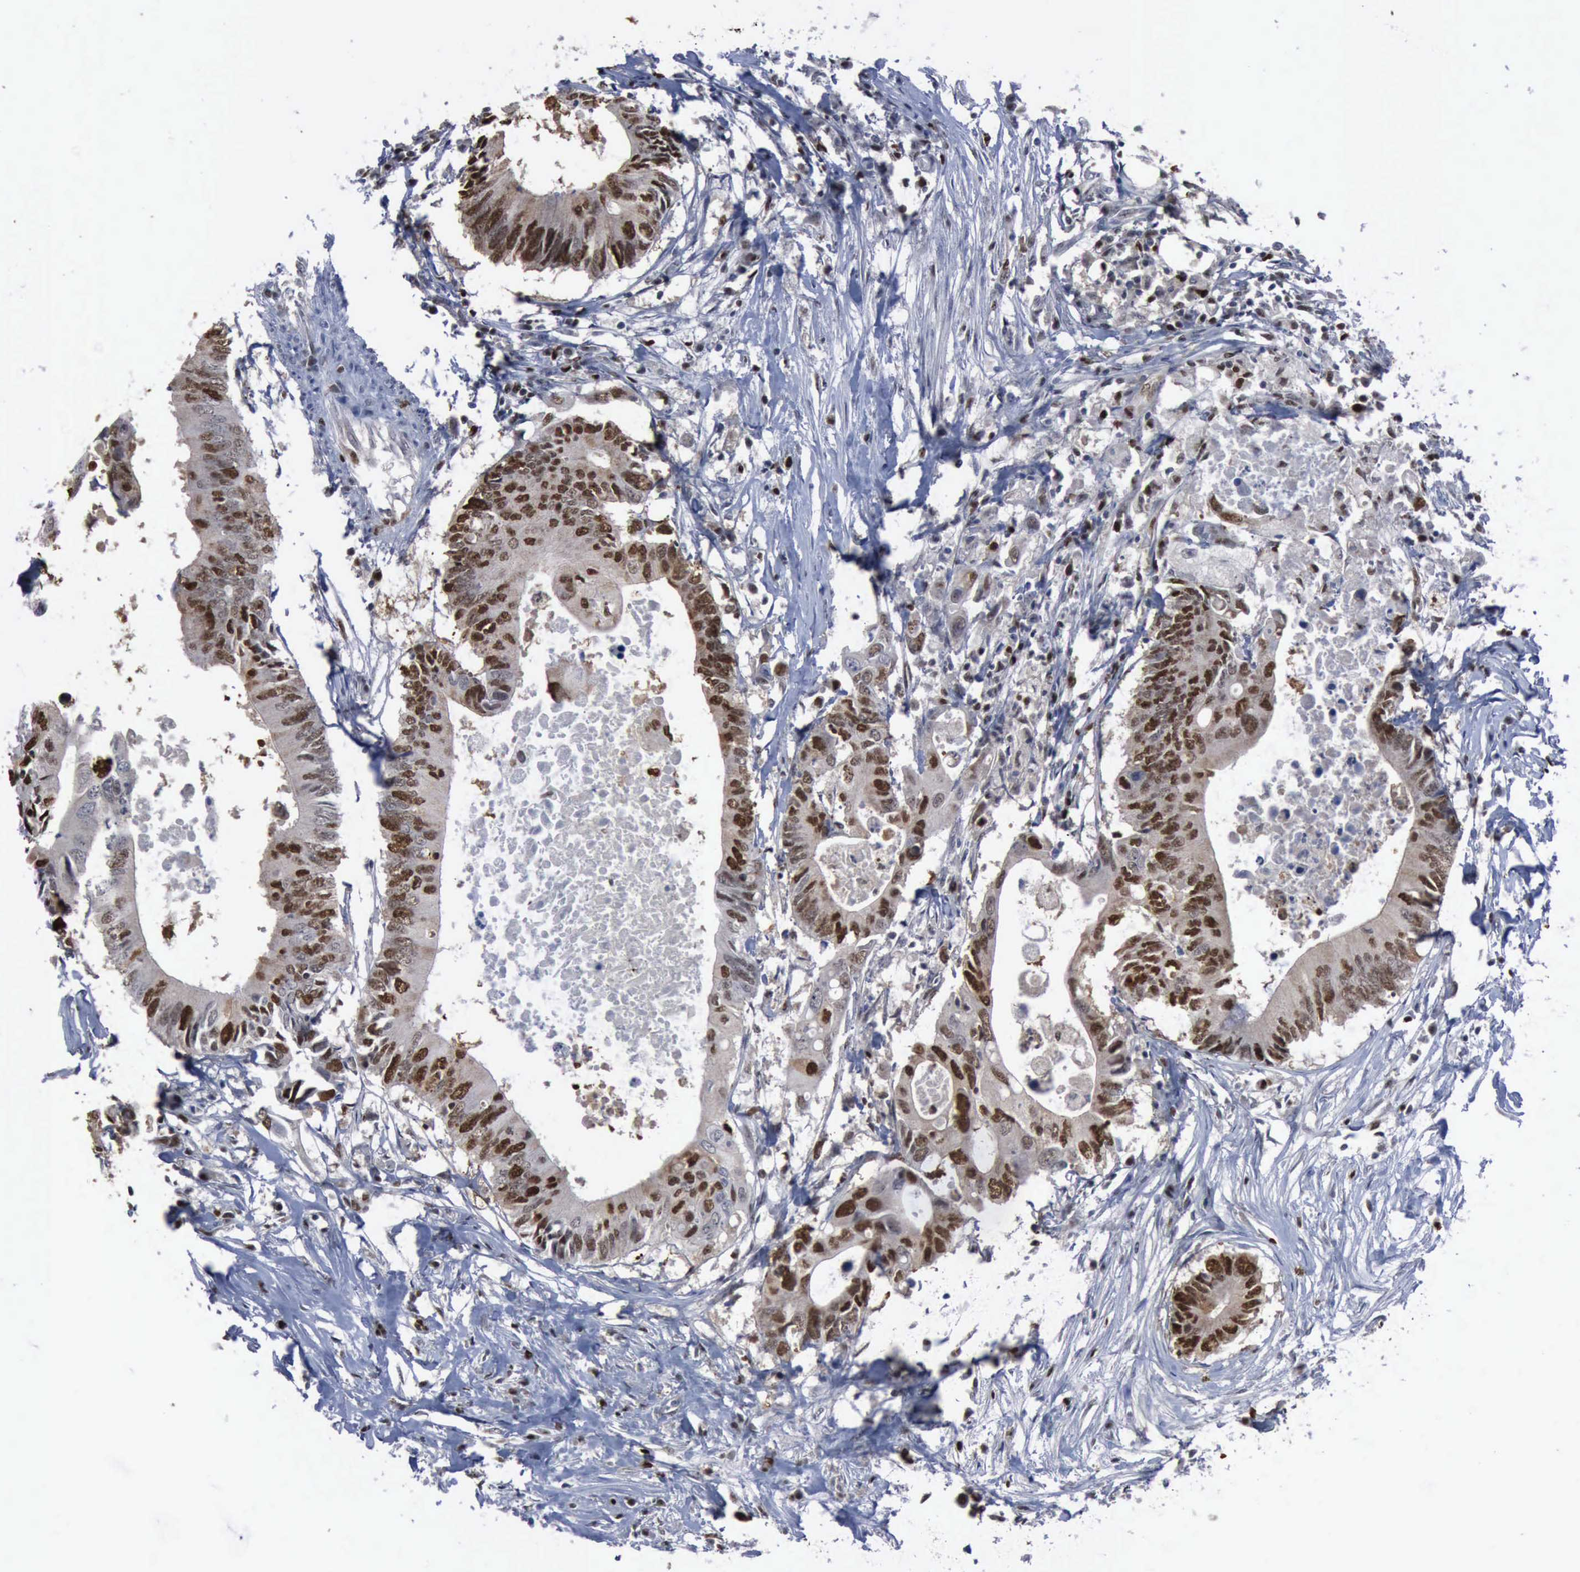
{"staining": {"intensity": "moderate", "quantity": "25%-75%", "location": "nuclear"}, "tissue": "colorectal cancer", "cell_type": "Tumor cells", "image_type": "cancer", "snomed": [{"axis": "morphology", "description": "Adenocarcinoma, NOS"}, {"axis": "topography", "description": "Colon"}], "caption": "Protein expression analysis of adenocarcinoma (colorectal) reveals moderate nuclear expression in approximately 25%-75% of tumor cells.", "gene": "PCNA", "patient": {"sex": "male", "age": 71}}